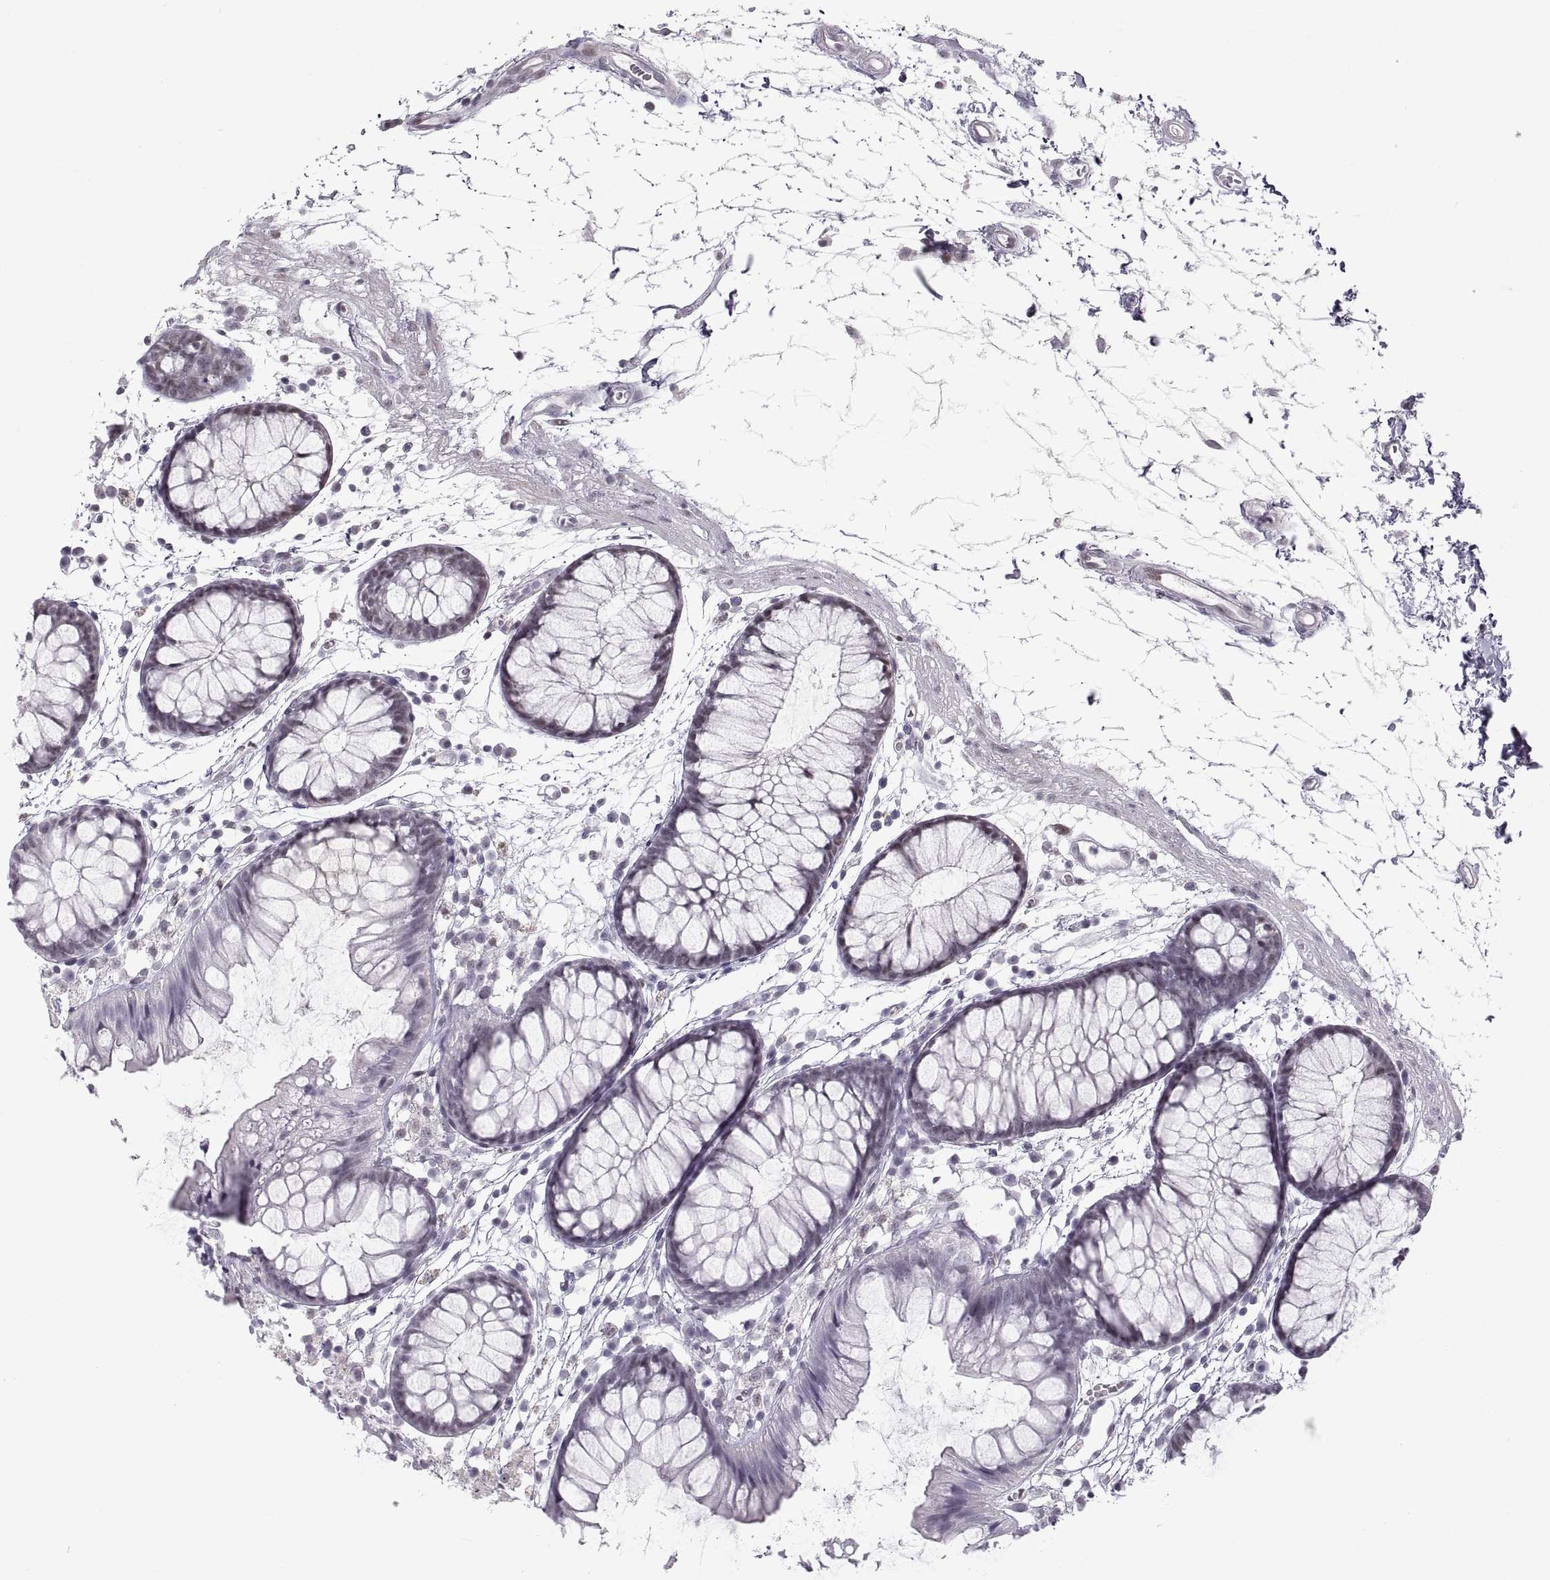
{"staining": {"intensity": "negative", "quantity": "none", "location": "none"}, "tissue": "colon", "cell_type": "Endothelial cells", "image_type": "normal", "snomed": [{"axis": "morphology", "description": "Normal tissue, NOS"}, {"axis": "morphology", "description": "Adenocarcinoma, NOS"}, {"axis": "topography", "description": "Colon"}], "caption": "Endothelial cells are negative for brown protein staining in unremarkable colon. (Immunohistochemistry, brightfield microscopy, high magnification).", "gene": "NANOS3", "patient": {"sex": "male", "age": 65}}